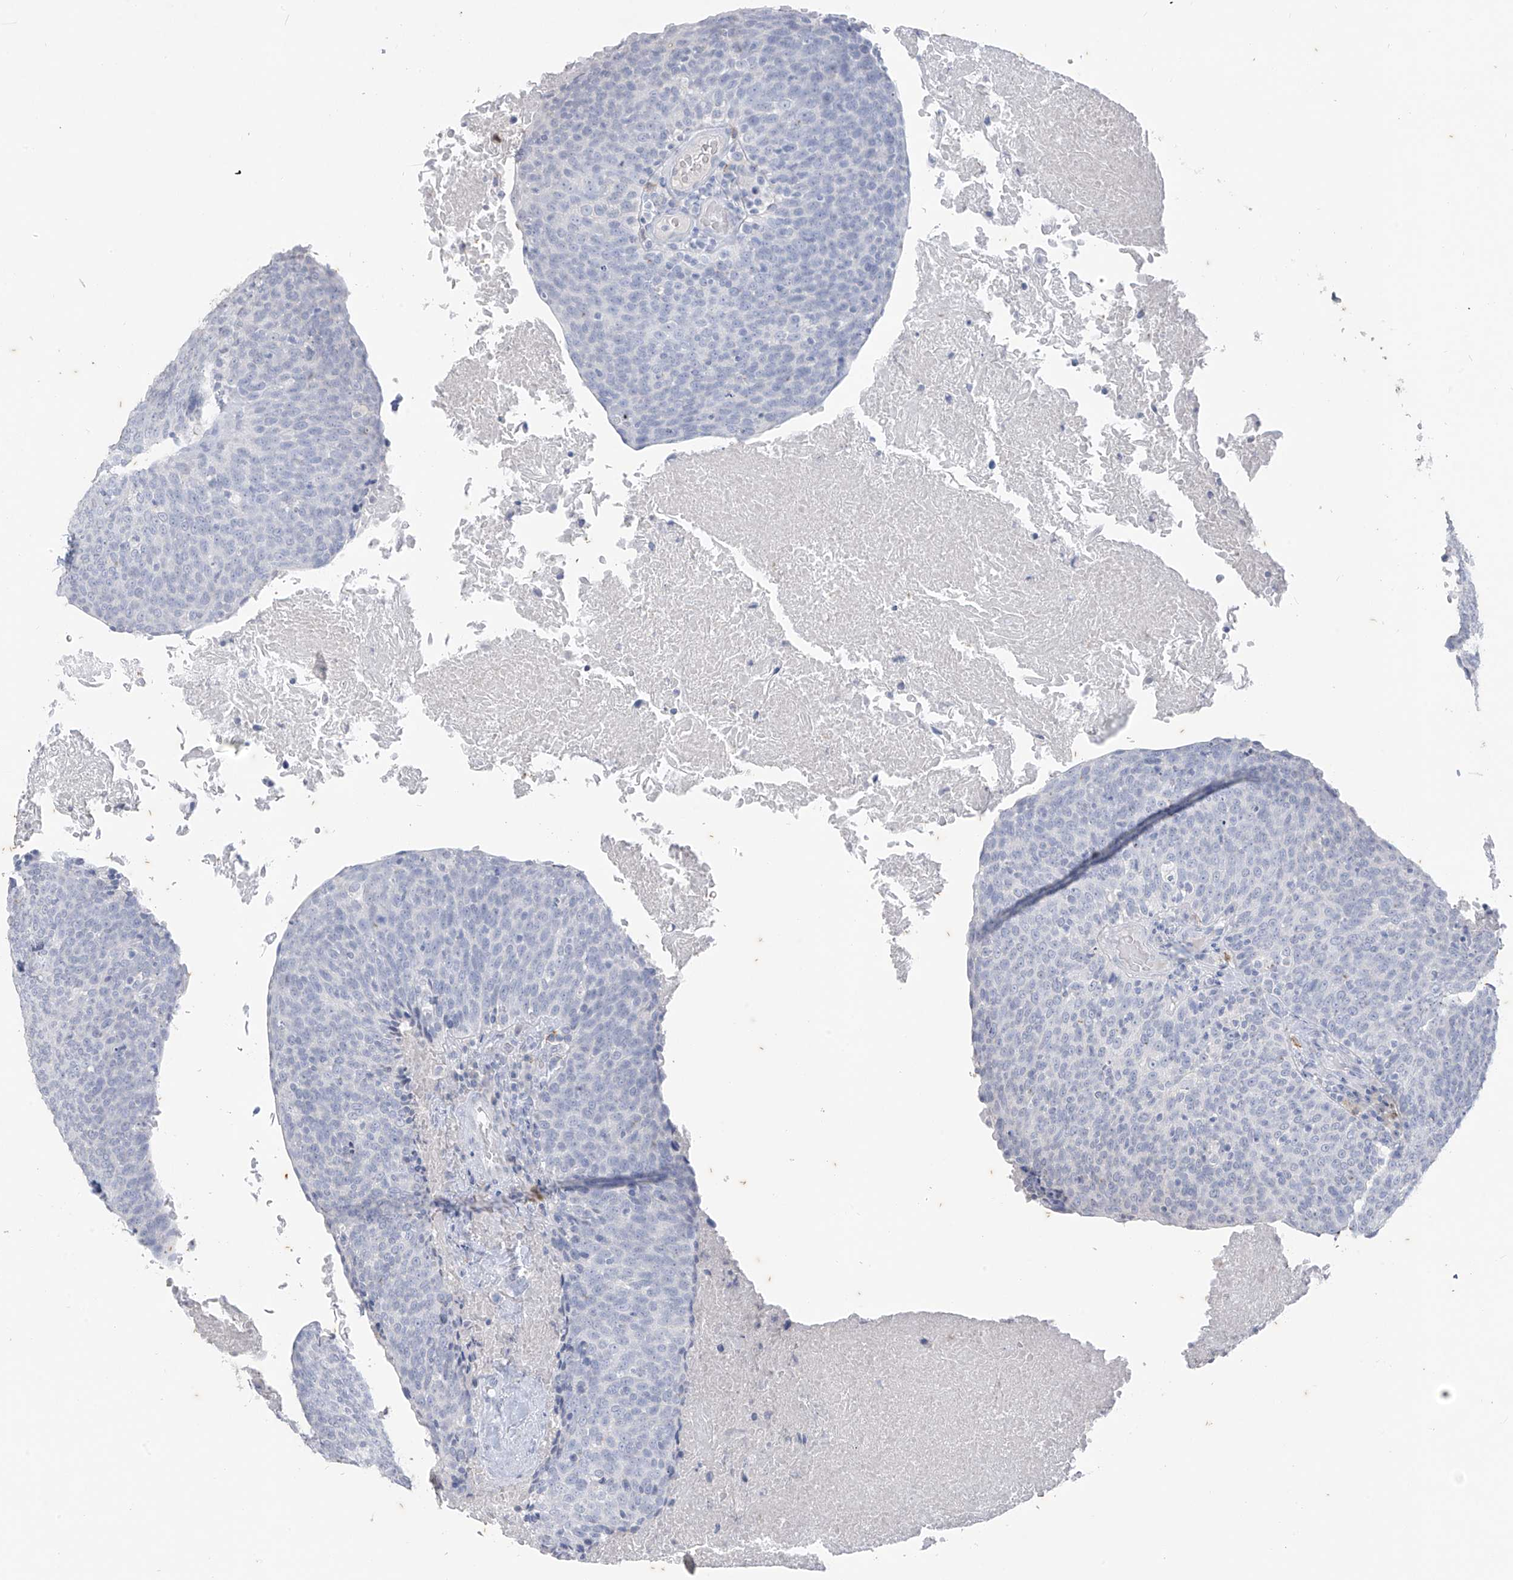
{"staining": {"intensity": "negative", "quantity": "none", "location": "none"}, "tissue": "head and neck cancer", "cell_type": "Tumor cells", "image_type": "cancer", "snomed": [{"axis": "morphology", "description": "Squamous cell carcinoma, NOS"}, {"axis": "morphology", "description": "Squamous cell carcinoma, metastatic, NOS"}, {"axis": "topography", "description": "Lymph node"}, {"axis": "topography", "description": "Head-Neck"}], "caption": "High power microscopy photomicrograph of an immunohistochemistry (IHC) micrograph of head and neck cancer (metastatic squamous cell carcinoma), revealing no significant expression in tumor cells.", "gene": "CX3CR1", "patient": {"sex": "male", "age": 62}}